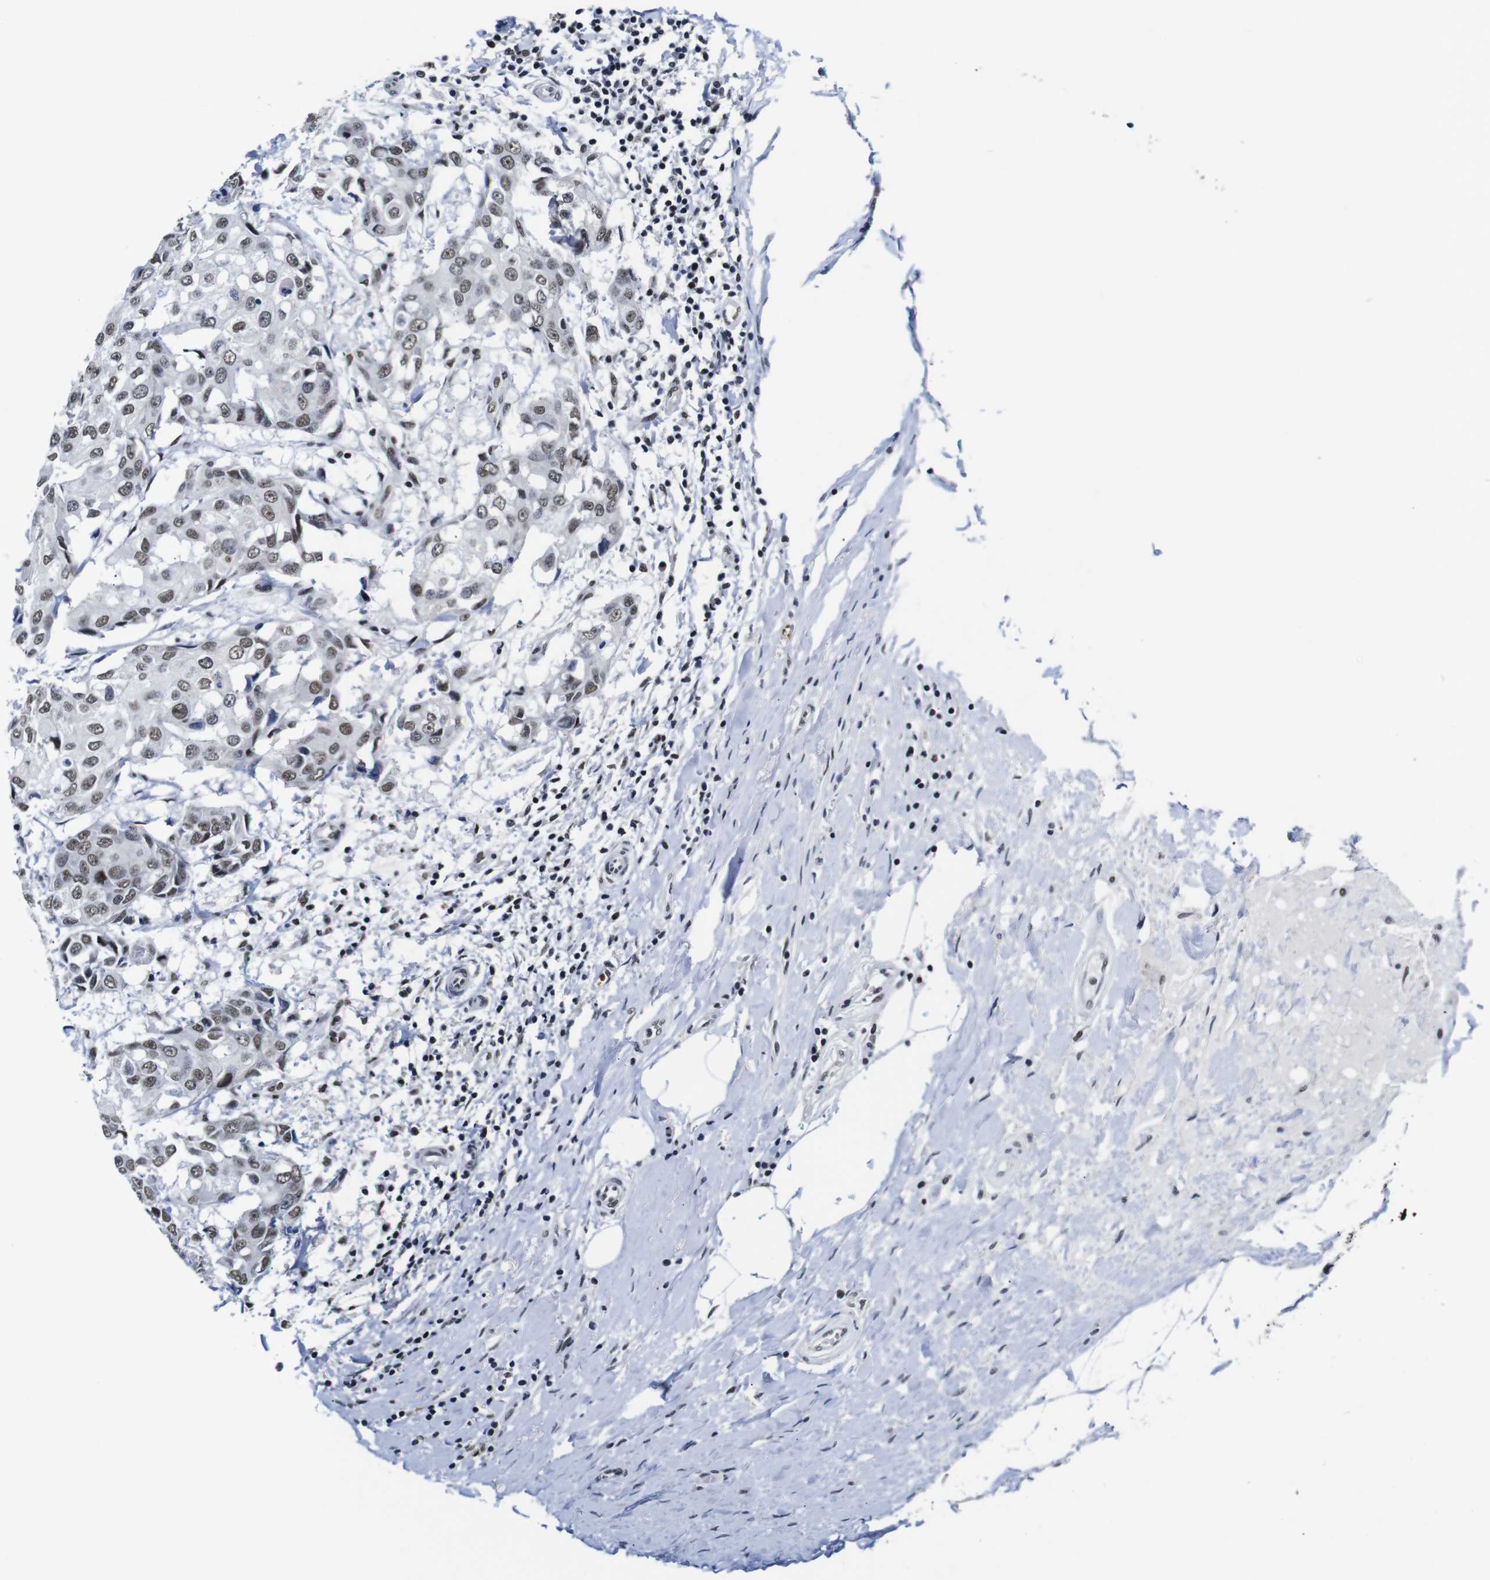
{"staining": {"intensity": "weak", "quantity": "25%-75%", "location": "nuclear"}, "tissue": "breast cancer", "cell_type": "Tumor cells", "image_type": "cancer", "snomed": [{"axis": "morphology", "description": "Duct carcinoma"}, {"axis": "topography", "description": "Breast"}], "caption": "Approximately 25%-75% of tumor cells in breast infiltrating ductal carcinoma show weak nuclear protein positivity as visualized by brown immunohistochemical staining.", "gene": "ILDR2", "patient": {"sex": "female", "age": 27}}